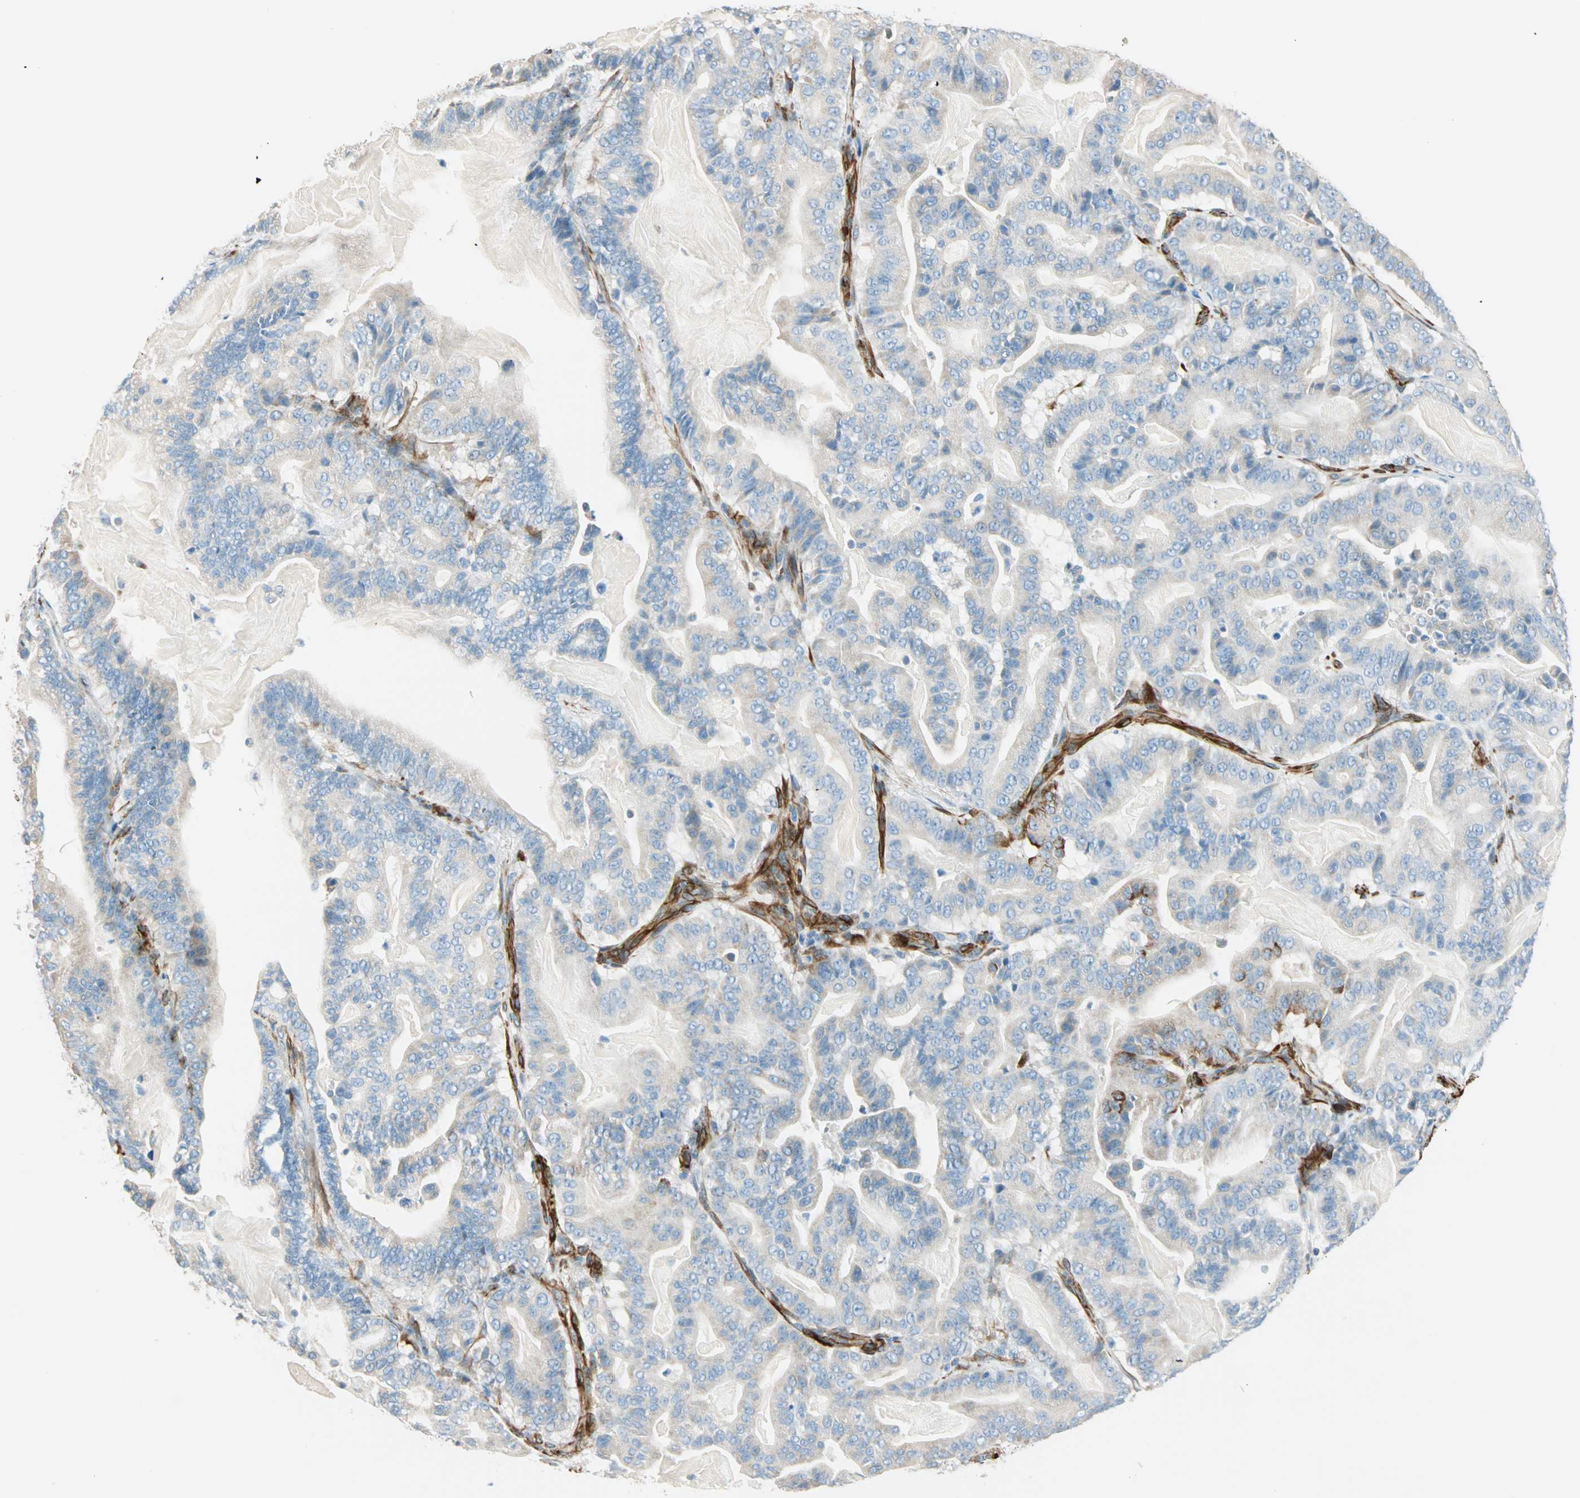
{"staining": {"intensity": "negative", "quantity": "none", "location": "none"}, "tissue": "pancreatic cancer", "cell_type": "Tumor cells", "image_type": "cancer", "snomed": [{"axis": "morphology", "description": "Adenocarcinoma, NOS"}, {"axis": "topography", "description": "Pancreas"}], "caption": "Immunohistochemistry (IHC) of human pancreatic cancer (adenocarcinoma) reveals no positivity in tumor cells.", "gene": "NES", "patient": {"sex": "male", "age": 63}}